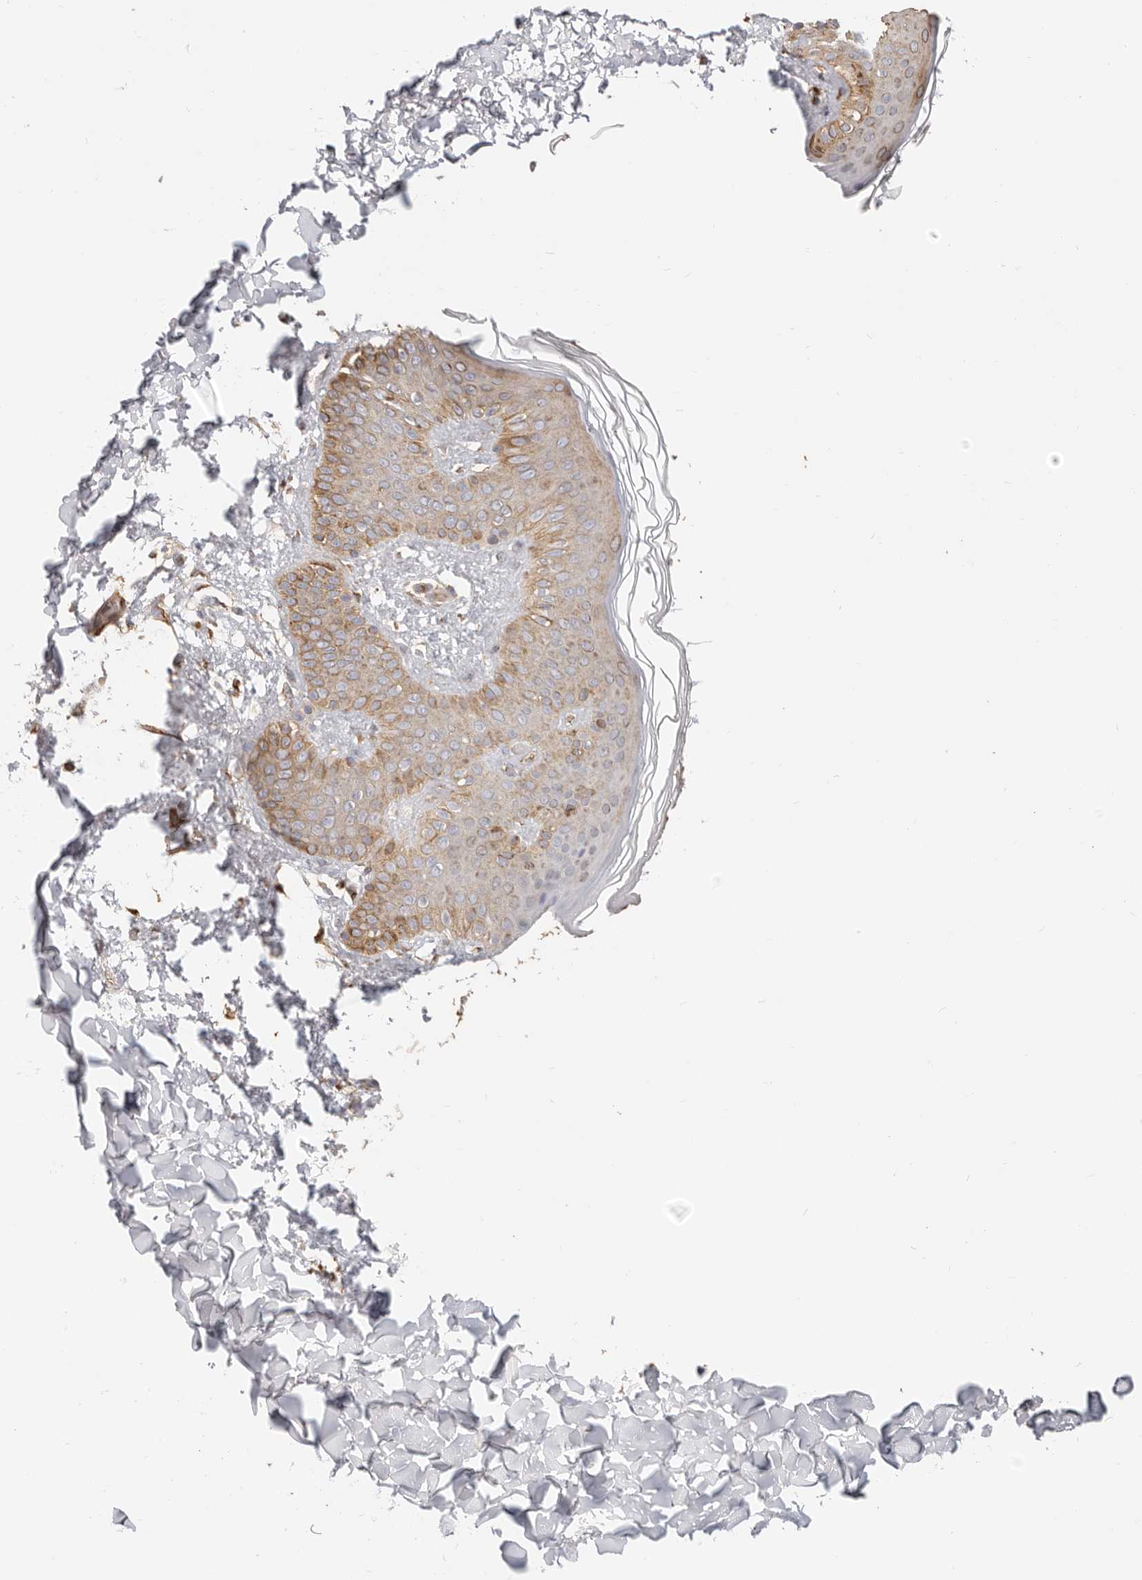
{"staining": {"intensity": "moderate", "quantity": "25%-75%", "location": "cytoplasmic/membranous"}, "tissue": "skin", "cell_type": "Fibroblasts", "image_type": "normal", "snomed": [{"axis": "morphology", "description": "Normal tissue, NOS"}, {"axis": "morphology", "description": "Neoplasm, benign, NOS"}, {"axis": "topography", "description": "Skin"}, {"axis": "topography", "description": "Soft tissue"}], "caption": "Normal skin exhibits moderate cytoplasmic/membranous positivity in about 25%-75% of fibroblasts The staining is performed using DAB (3,3'-diaminobenzidine) brown chromogen to label protein expression. The nuclei are counter-stained blue using hematoxylin..", "gene": "DTNBP1", "patient": {"sex": "male", "age": 26}}